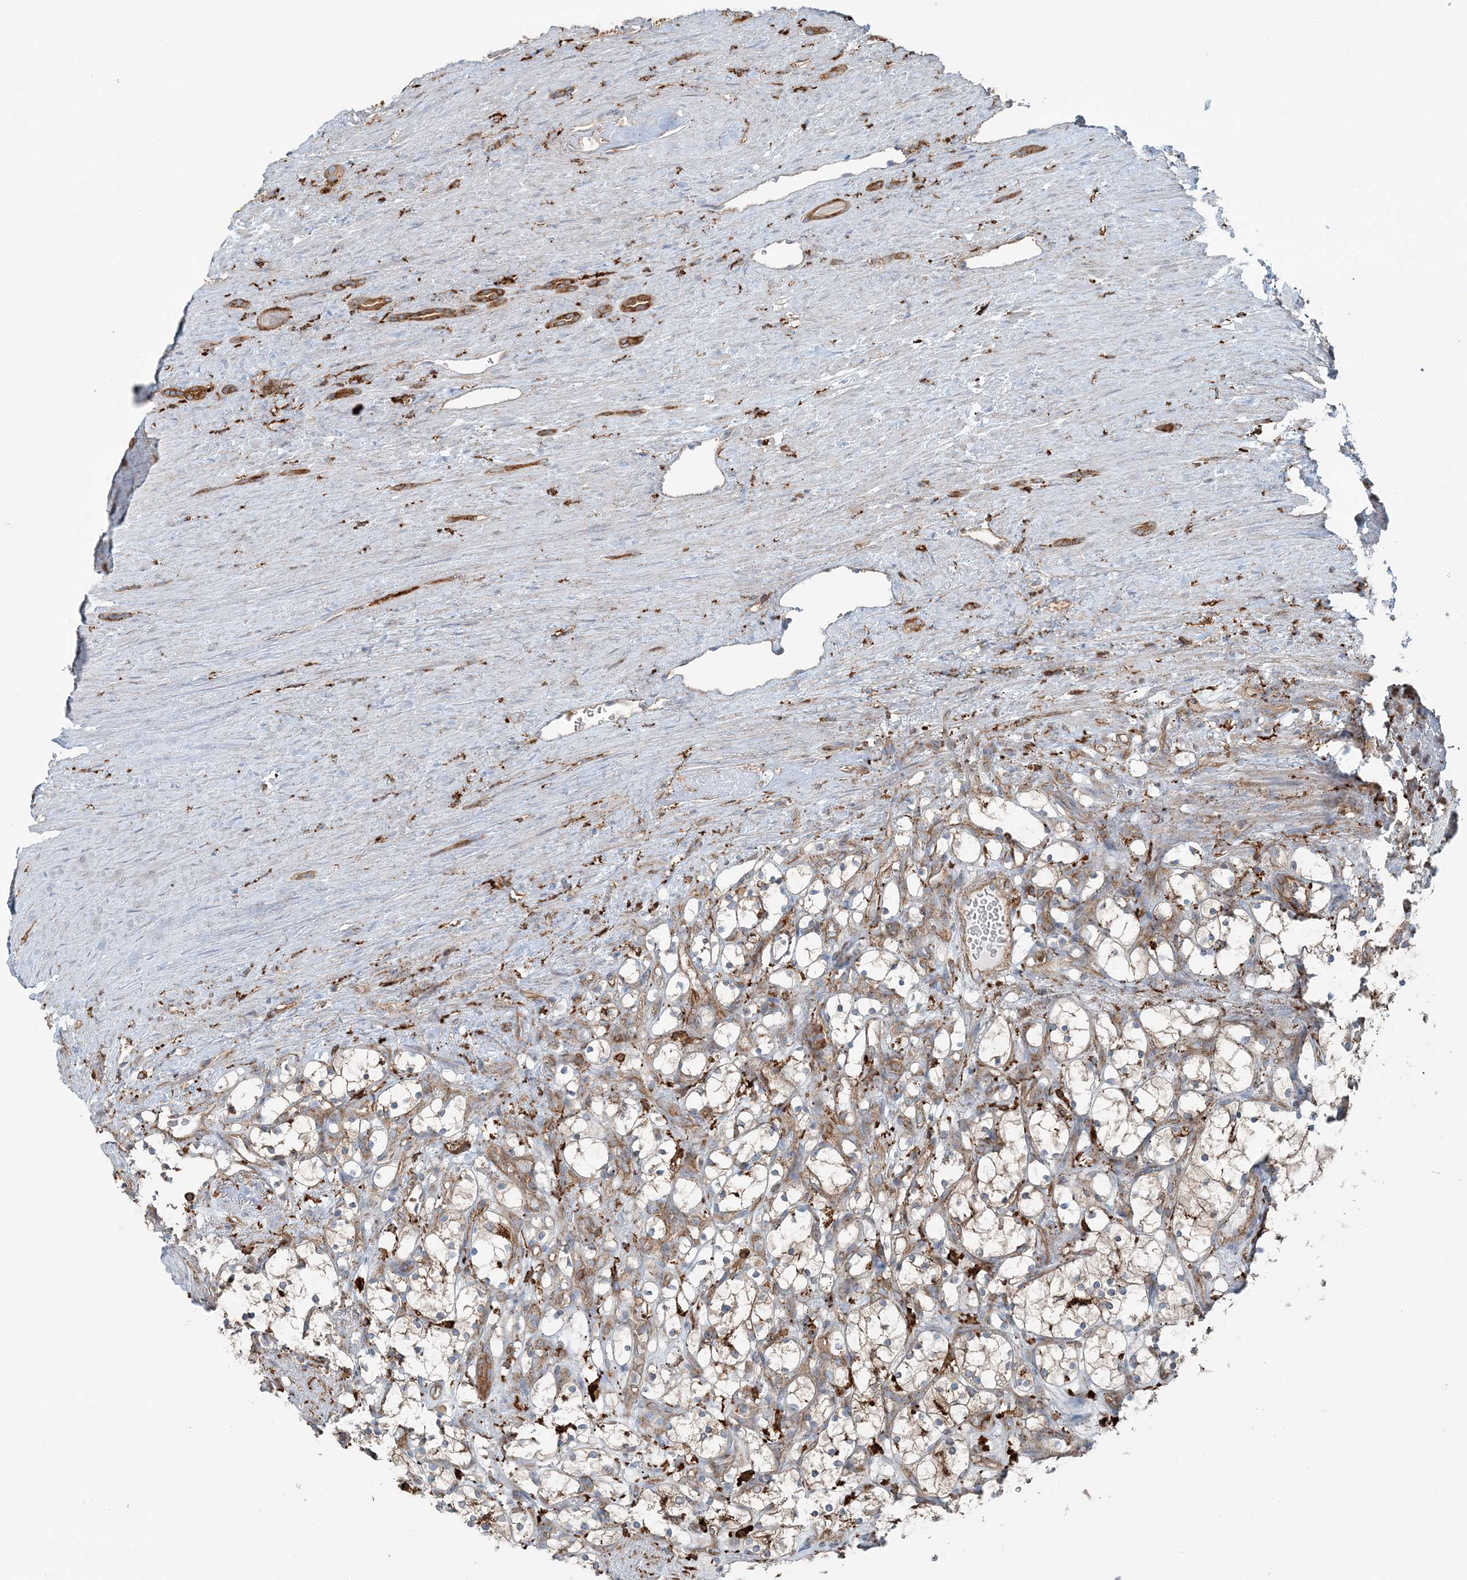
{"staining": {"intensity": "negative", "quantity": "none", "location": "none"}, "tissue": "renal cancer", "cell_type": "Tumor cells", "image_type": "cancer", "snomed": [{"axis": "morphology", "description": "Adenocarcinoma, NOS"}, {"axis": "topography", "description": "Kidney"}], "caption": "The micrograph demonstrates no significant positivity in tumor cells of renal adenocarcinoma.", "gene": "SNX2", "patient": {"sex": "female", "age": 69}}